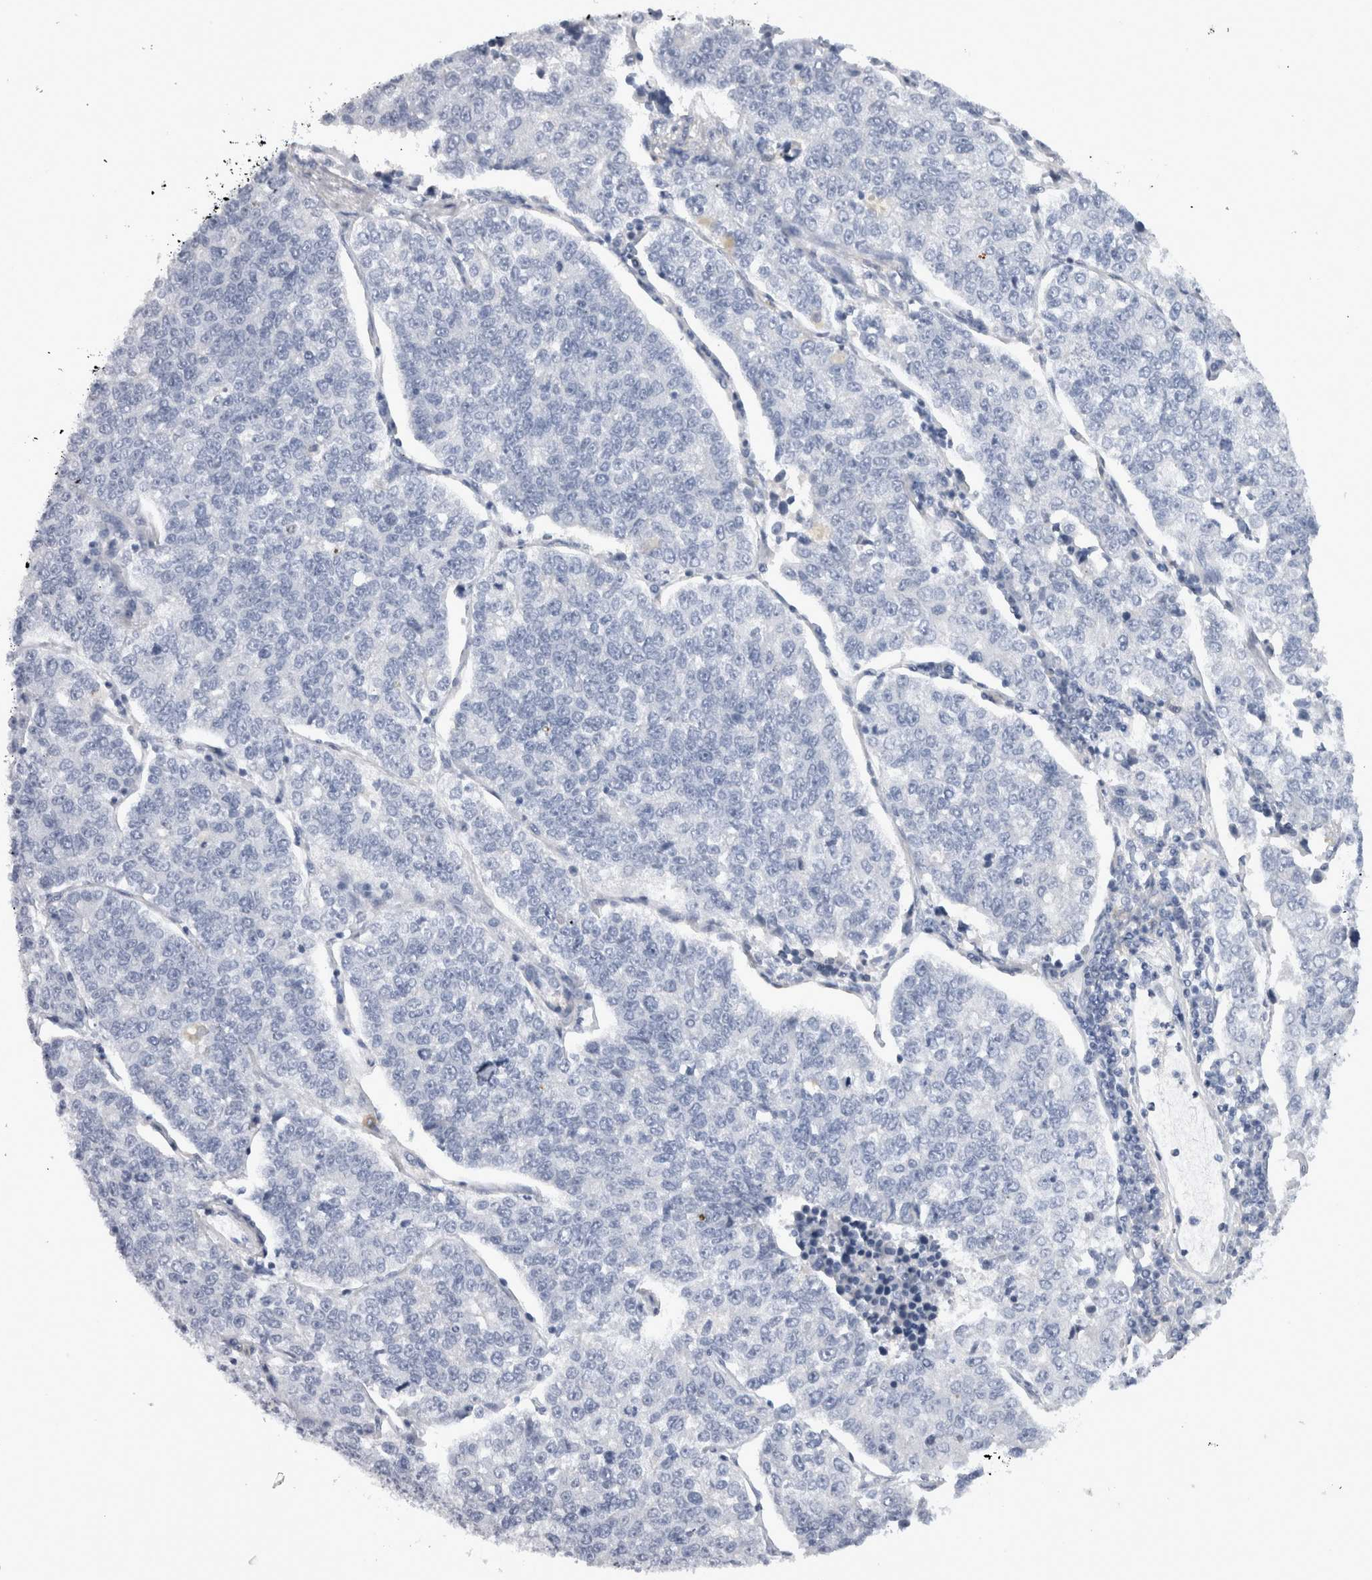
{"staining": {"intensity": "negative", "quantity": "none", "location": "none"}, "tissue": "lung cancer", "cell_type": "Tumor cells", "image_type": "cancer", "snomed": [{"axis": "morphology", "description": "Adenocarcinoma, NOS"}, {"axis": "topography", "description": "Lung"}], "caption": "This is an IHC image of human lung cancer. There is no positivity in tumor cells.", "gene": "ADAM2", "patient": {"sex": "male", "age": 49}}